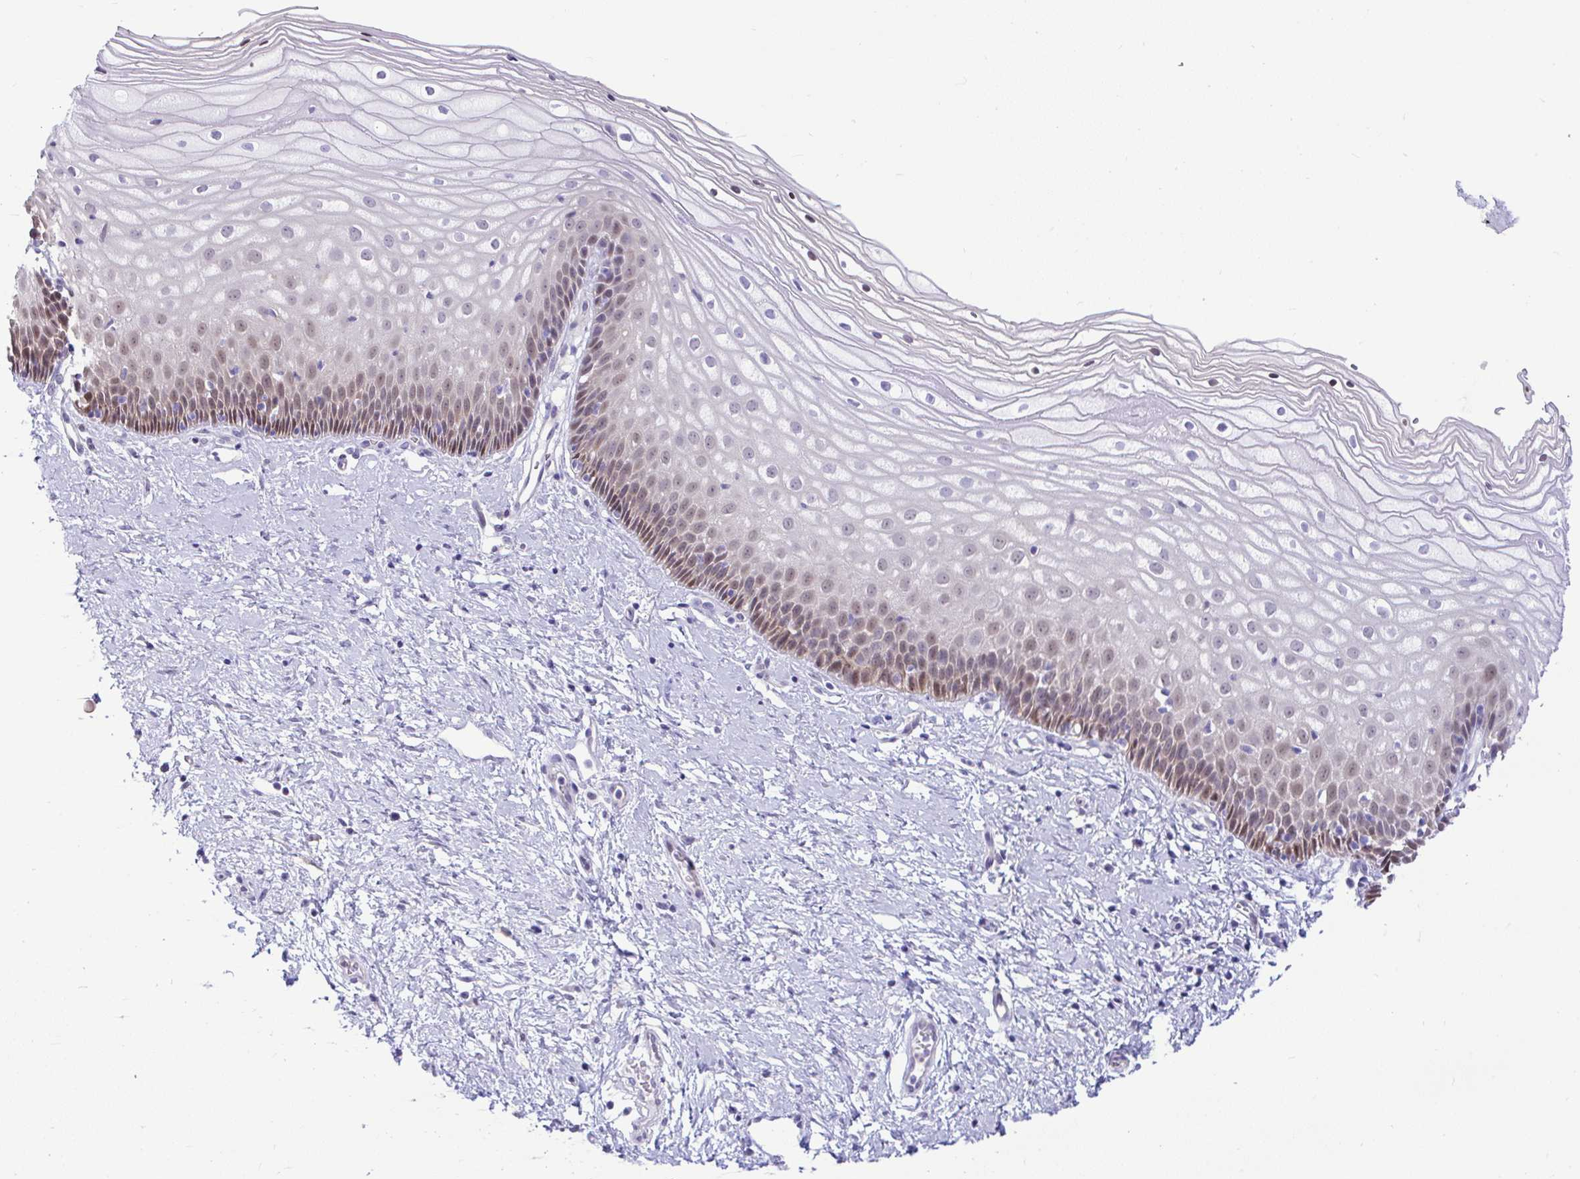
{"staining": {"intensity": "negative", "quantity": "none", "location": "none"}, "tissue": "cervix", "cell_type": "Glandular cells", "image_type": "normal", "snomed": [{"axis": "morphology", "description": "Normal tissue, NOS"}, {"axis": "topography", "description": "Cervix"}], "caption": "Protein analysis of benign cervix displays no significant positivity in glandular cells. Nuclei are stained in blue.", "gene": "ZNF485", "patient": {"sex": "female", "age": 36}}